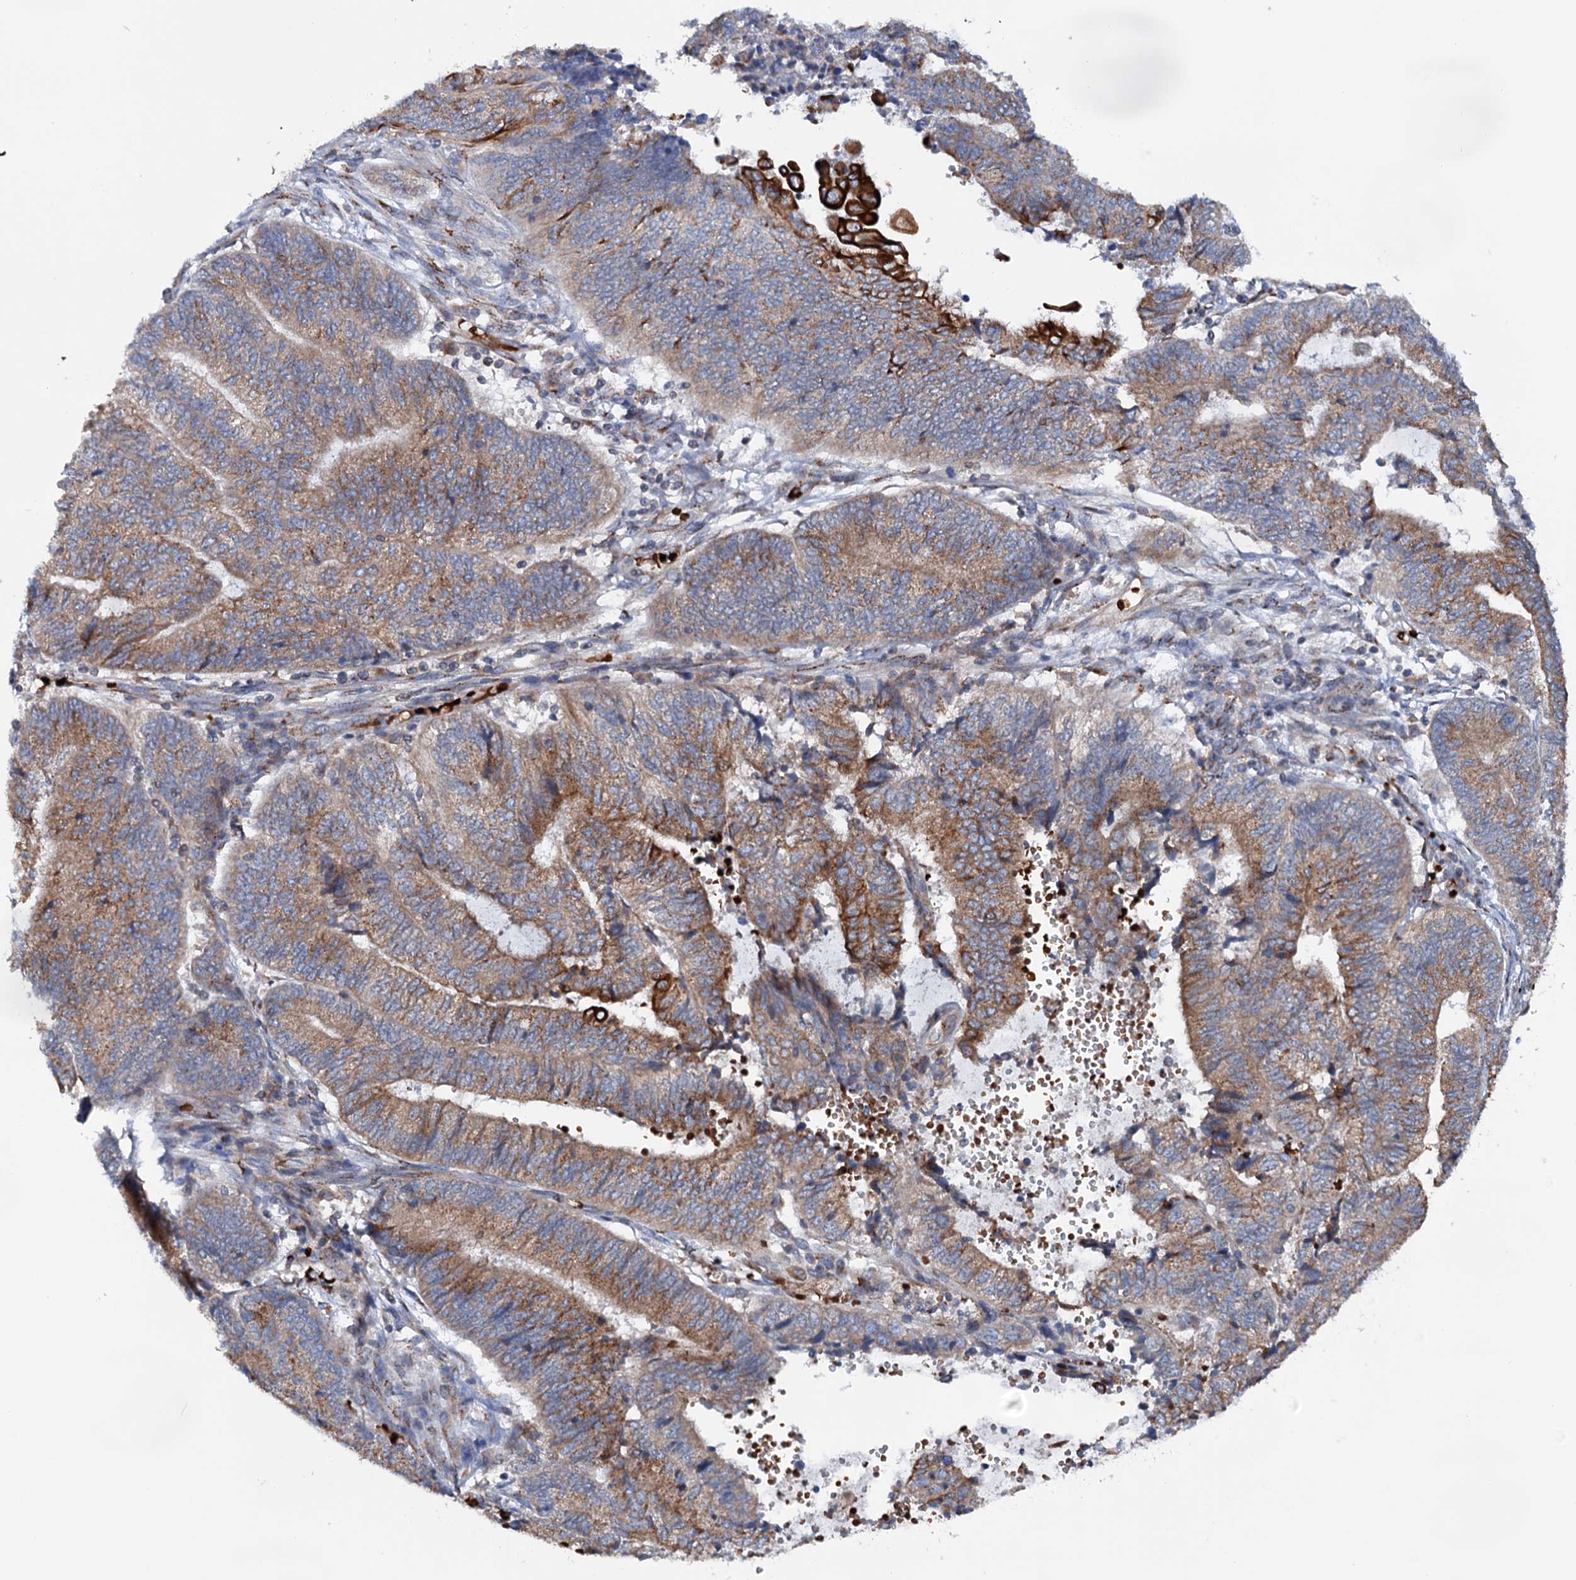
{"staining": {"intensity": "strong", "quantity": "<25%", "location": "cytoplasmic/membranous"}, "tissue": "endometrial cancer", "cell_type": "Tumor cells", "image_type": "cancer", "snomed": [{"axis": "morphology", "description": "Adenocarcinoma, NOS"}, {"axis": "topography", "description": "Uterus"}, {"axis": "topography", "description": "Endometrium"}], "caption": "The histopathology image demonstrates immunohistochemical staining of endometrial cancer (adenocarcinoma). There is strong cytoplasmic/membranous expression is appreciated in approximately <25% of tumor cells. (Stains: DAB (3,3'-diaminobenzidine) in brown, nuclei in blue, Microscopy: brightfield microscopy at high magnification).", "gene": "EIPR1", "patient": {"sex": "female", "age": 70}}